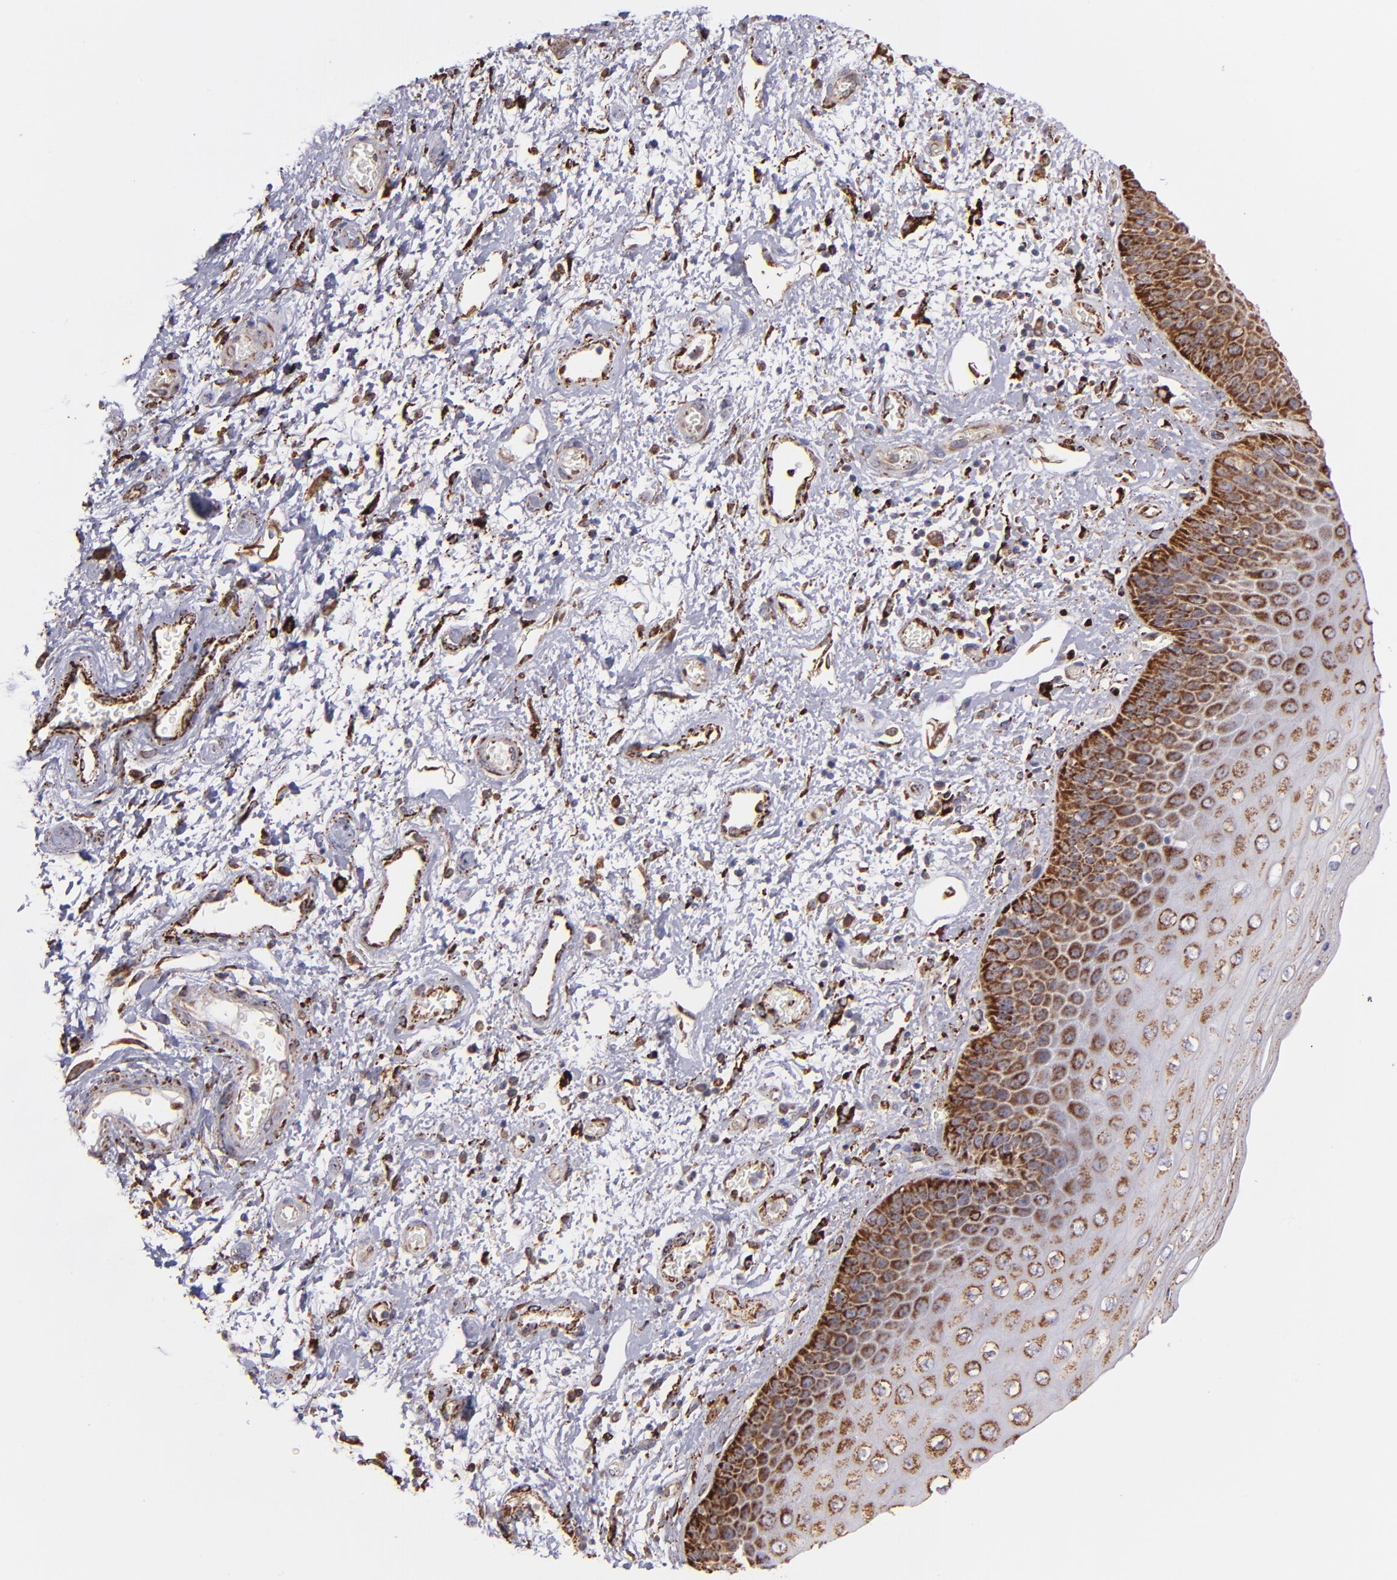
{"staining": {"intensity": "moderate", "quantity": ">75%", "location": "cytoplasmic/membranous"}, "tissue": "skin", "cell_type": "Epidermal cells", "image_type": "normal", "snomed": [{"axis": "morphology", "description": "Normal tissue, NOS"}, {"axis": "topography", "description": "Anal"}], "caption": "Skin stained with DAB immunohistochemistry displays medium levels of moderate cytoplasmic/membranous positivity in about >75% of epidermal cells.", "gene": "MAOB", "patient": {"sex": "female", "age": 46}}